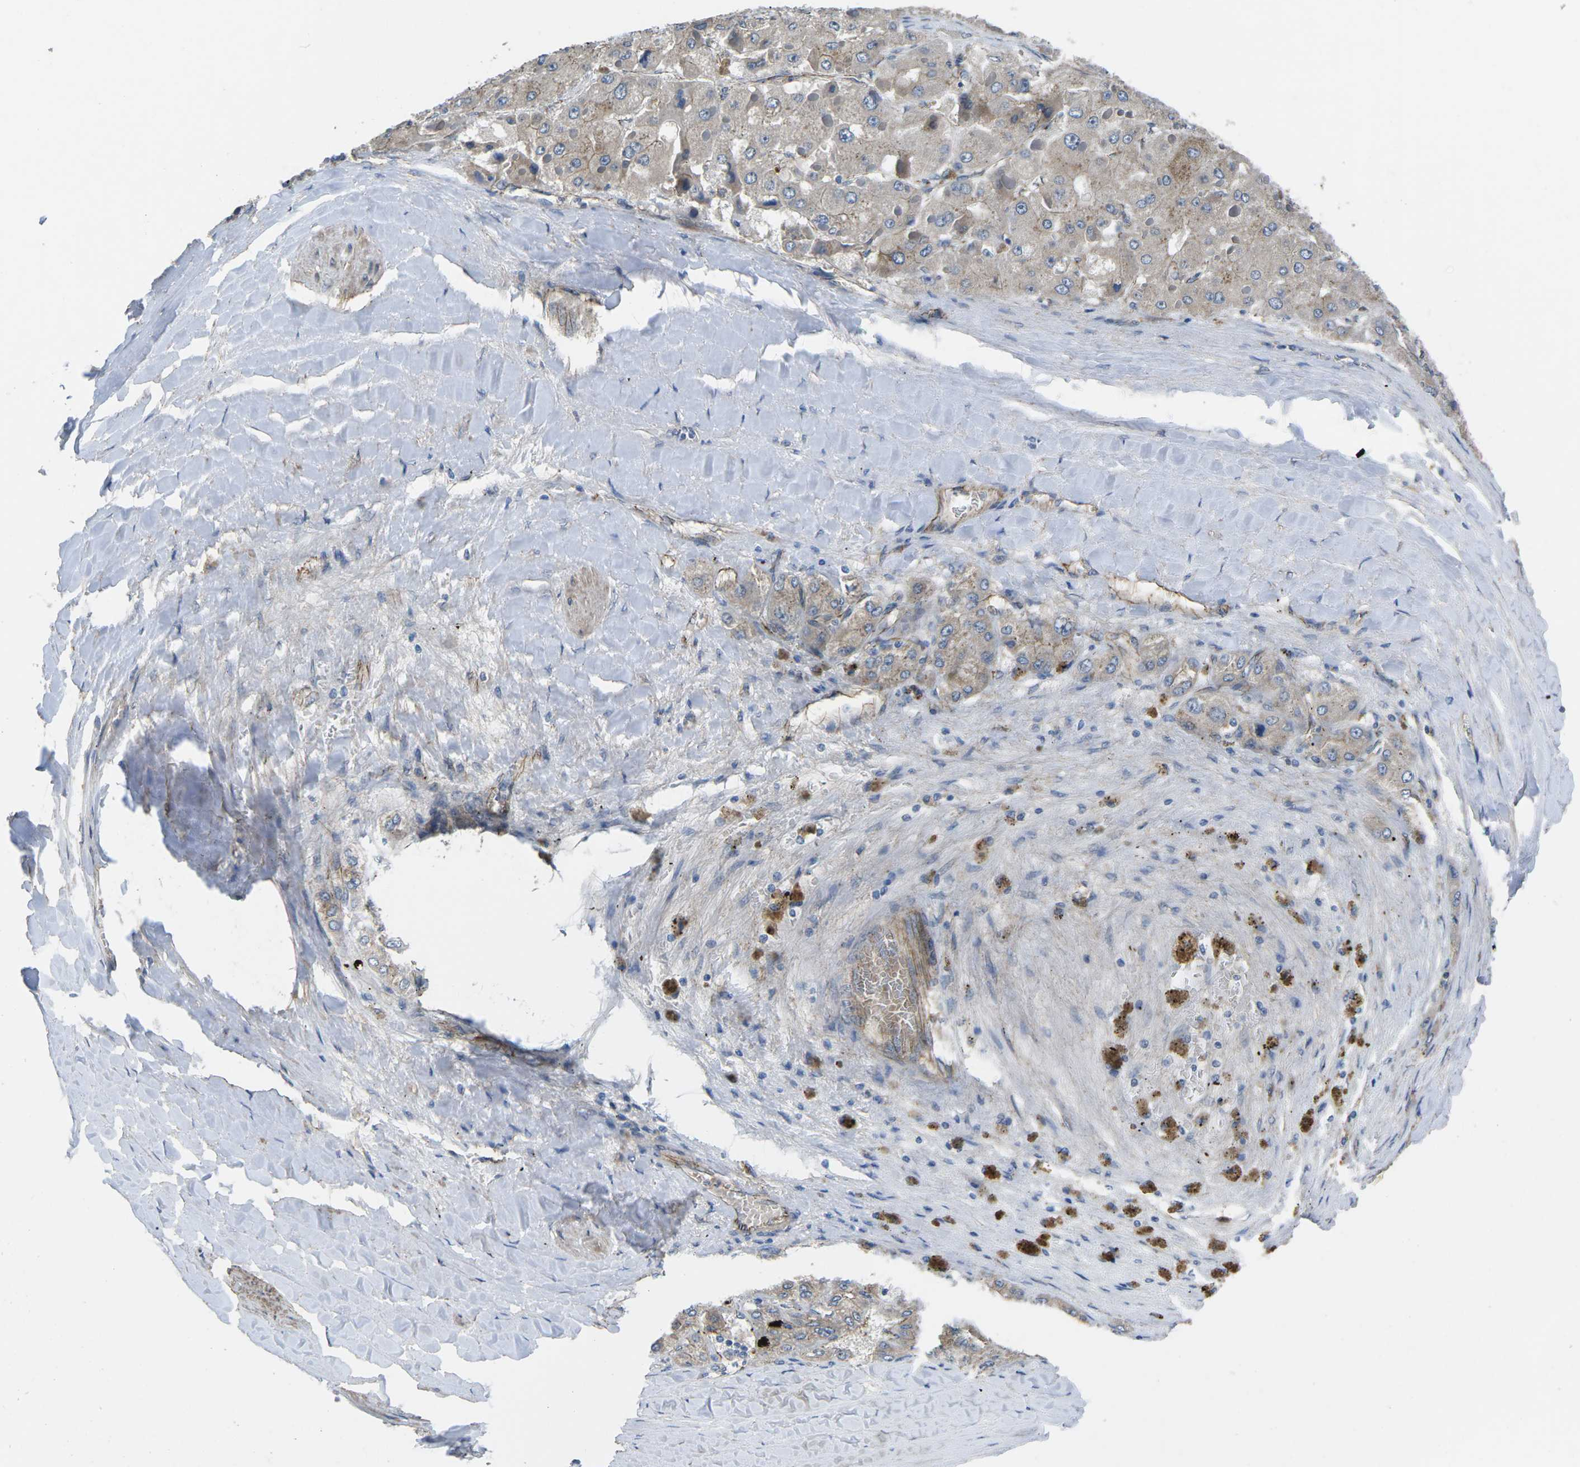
{"staining": {"intensity": "moderate", "quantity": "<25%", "location": "cytoplasmic/membranous"}, "tissue": "liver cancer", "cell_type": "Tumor cells", "image_type": "cancer", "snomed": [{"axis": "morphology", "description": "Carcinoma, Hepatocellular, NOS"}, {"axis": "topography", "description": "Liver"}], "caption": "An image of liver cancer stained for a protein reveals moderate cytoplasmic/membranous brown staining in tumor cells. The staining is performed using DAB (3,3'-diaminobenzidine) brown chromogen to label protein expression. The nuclei are counter-stained blue using hematoxylin.", "gene": "CTNND1", "patient": {"sex": "female", "age": 73}}